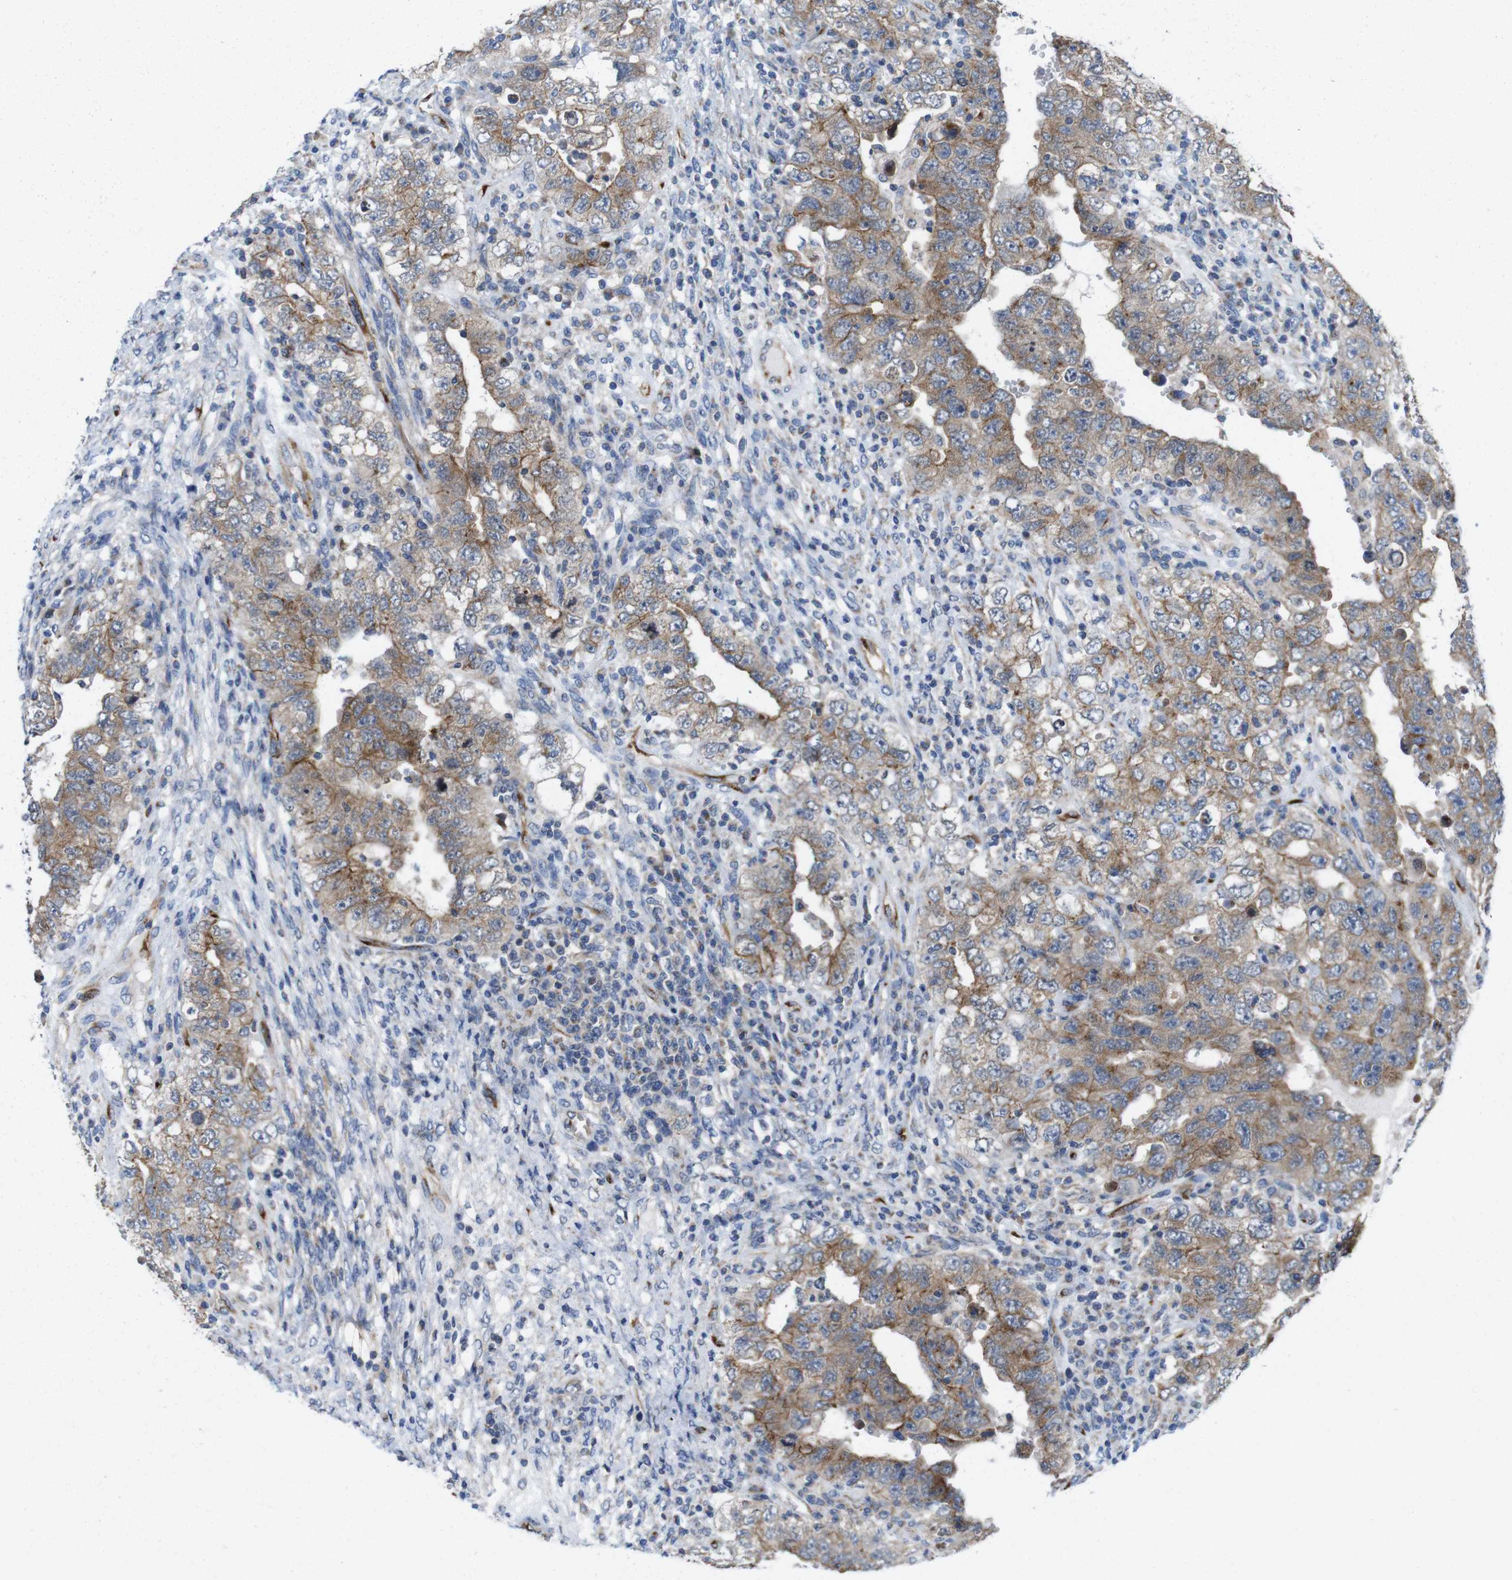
{"staining": {"intensity": "moderate", "quantity": ">75%", "location": "cytoplasmic/membranous"}, "tissue": "testis cancer", "cell_type": "Tumor cells", "image_type": "cancer", "snomed": [{"axis": "morphology", "description": "Carcinoma, Embryonal, NOS"}, {"axis": "topography", "description": "Testis"}], "caption": "Testis cancer (embryonal carcinoma) stained for a protein (brown) displays moderate cytoplasmic/membranous positive staining in about >75% of tumor cells.", "gene": "EFCAB14", "patient": {"sex": "male", "age": 26}}